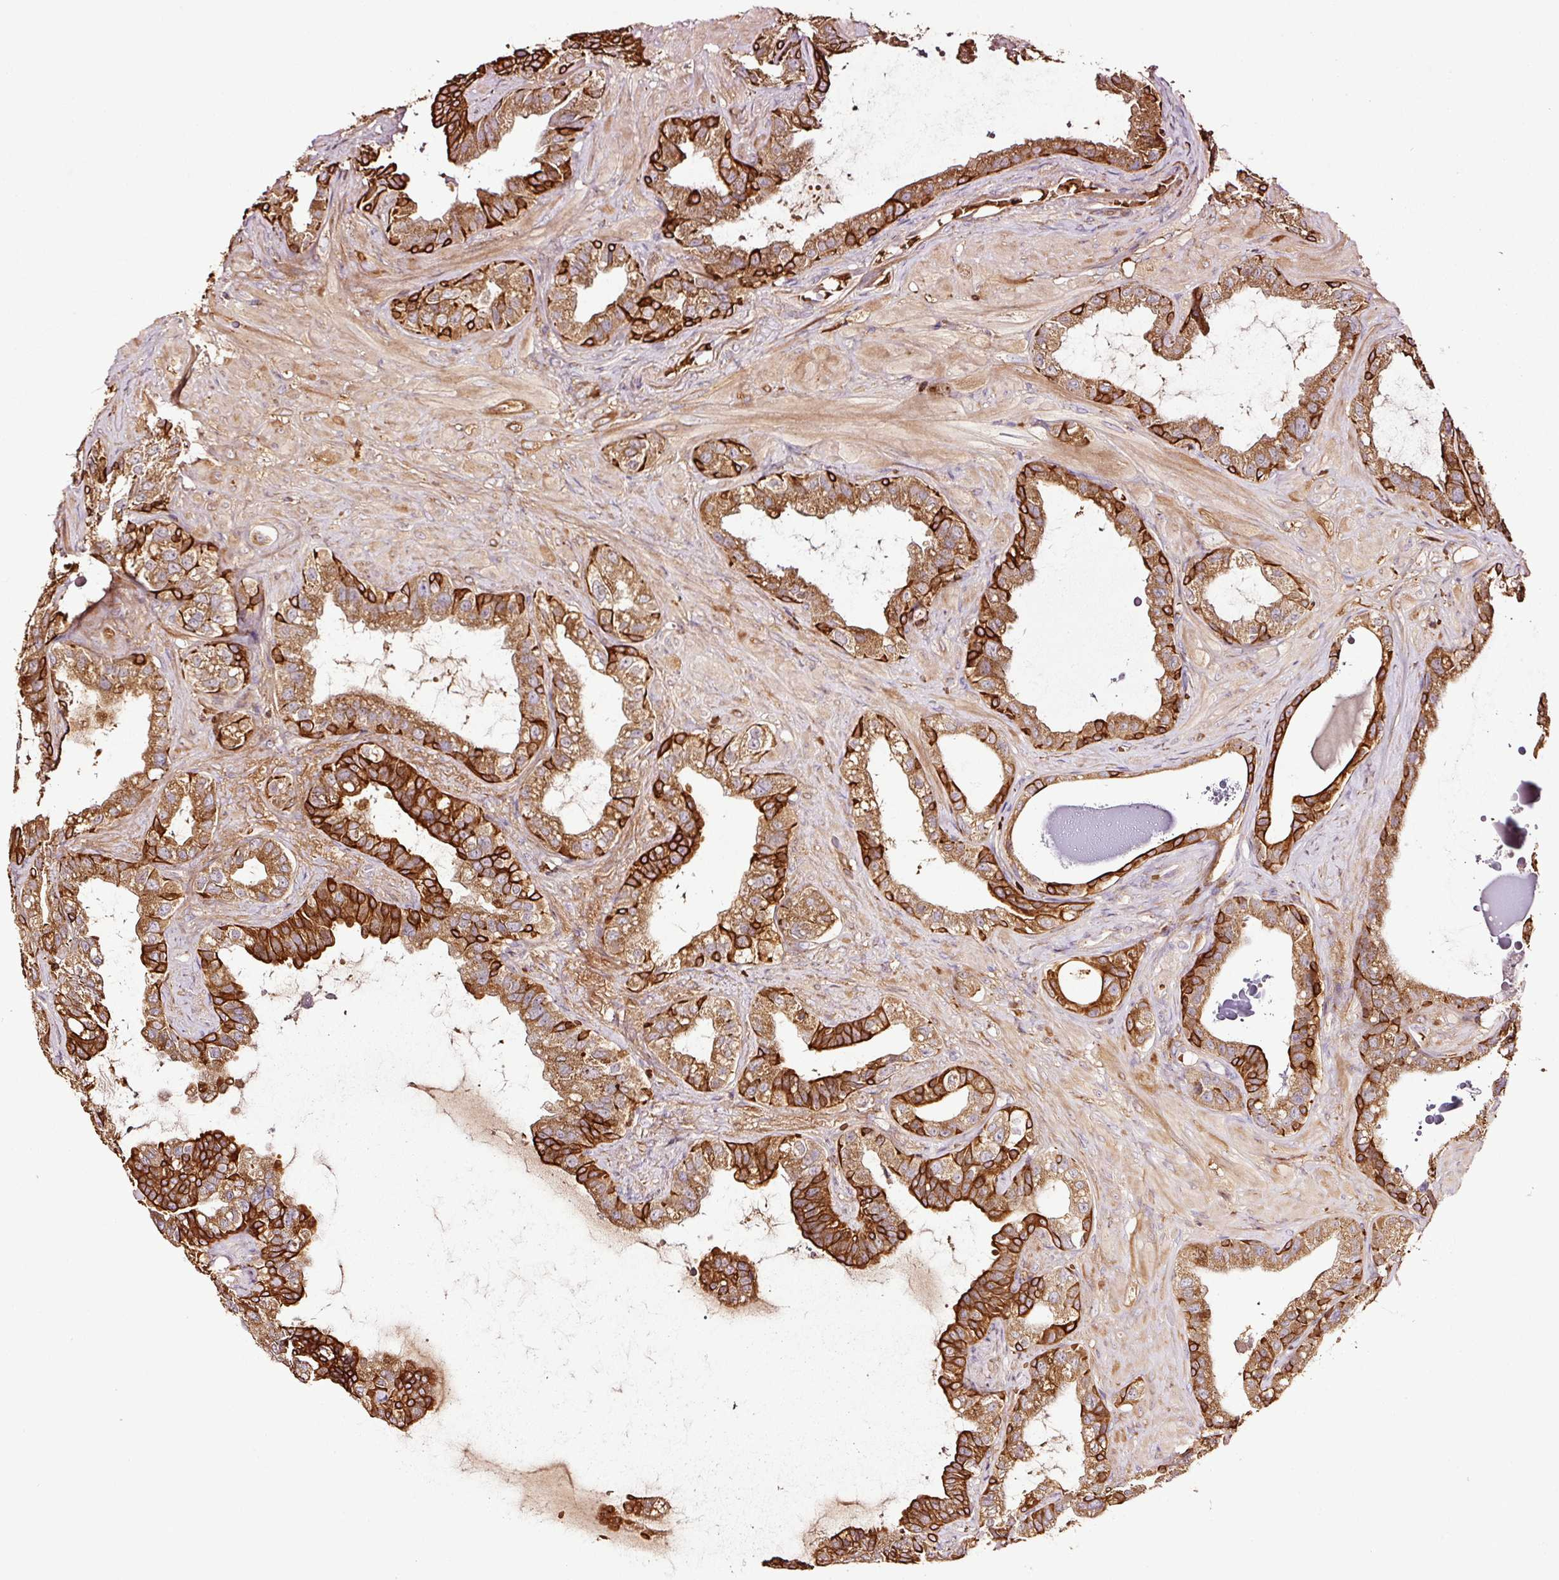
{"staining": {"intensity": "strong", "quantity": ">75%", "location": "cytoplasmic/membranous"}, "tissue": "seminal vesicle", "cell_type": "Glandular cells", "image_type": "normal", "snomed": [{"axis": "morphology", "description": "Normal tissue, NOS"}, {"axis": "topography", "description": "Seminal veicle"}, {"axis": "topography", "description": "Peripheral nerve tissue"}], "caption": "Seminal vesicle stained with a protein marker reveals strong staining in glandular cells.", "gene": "PGLYRP2", "patient": {"sex": "male", "age": 76}}